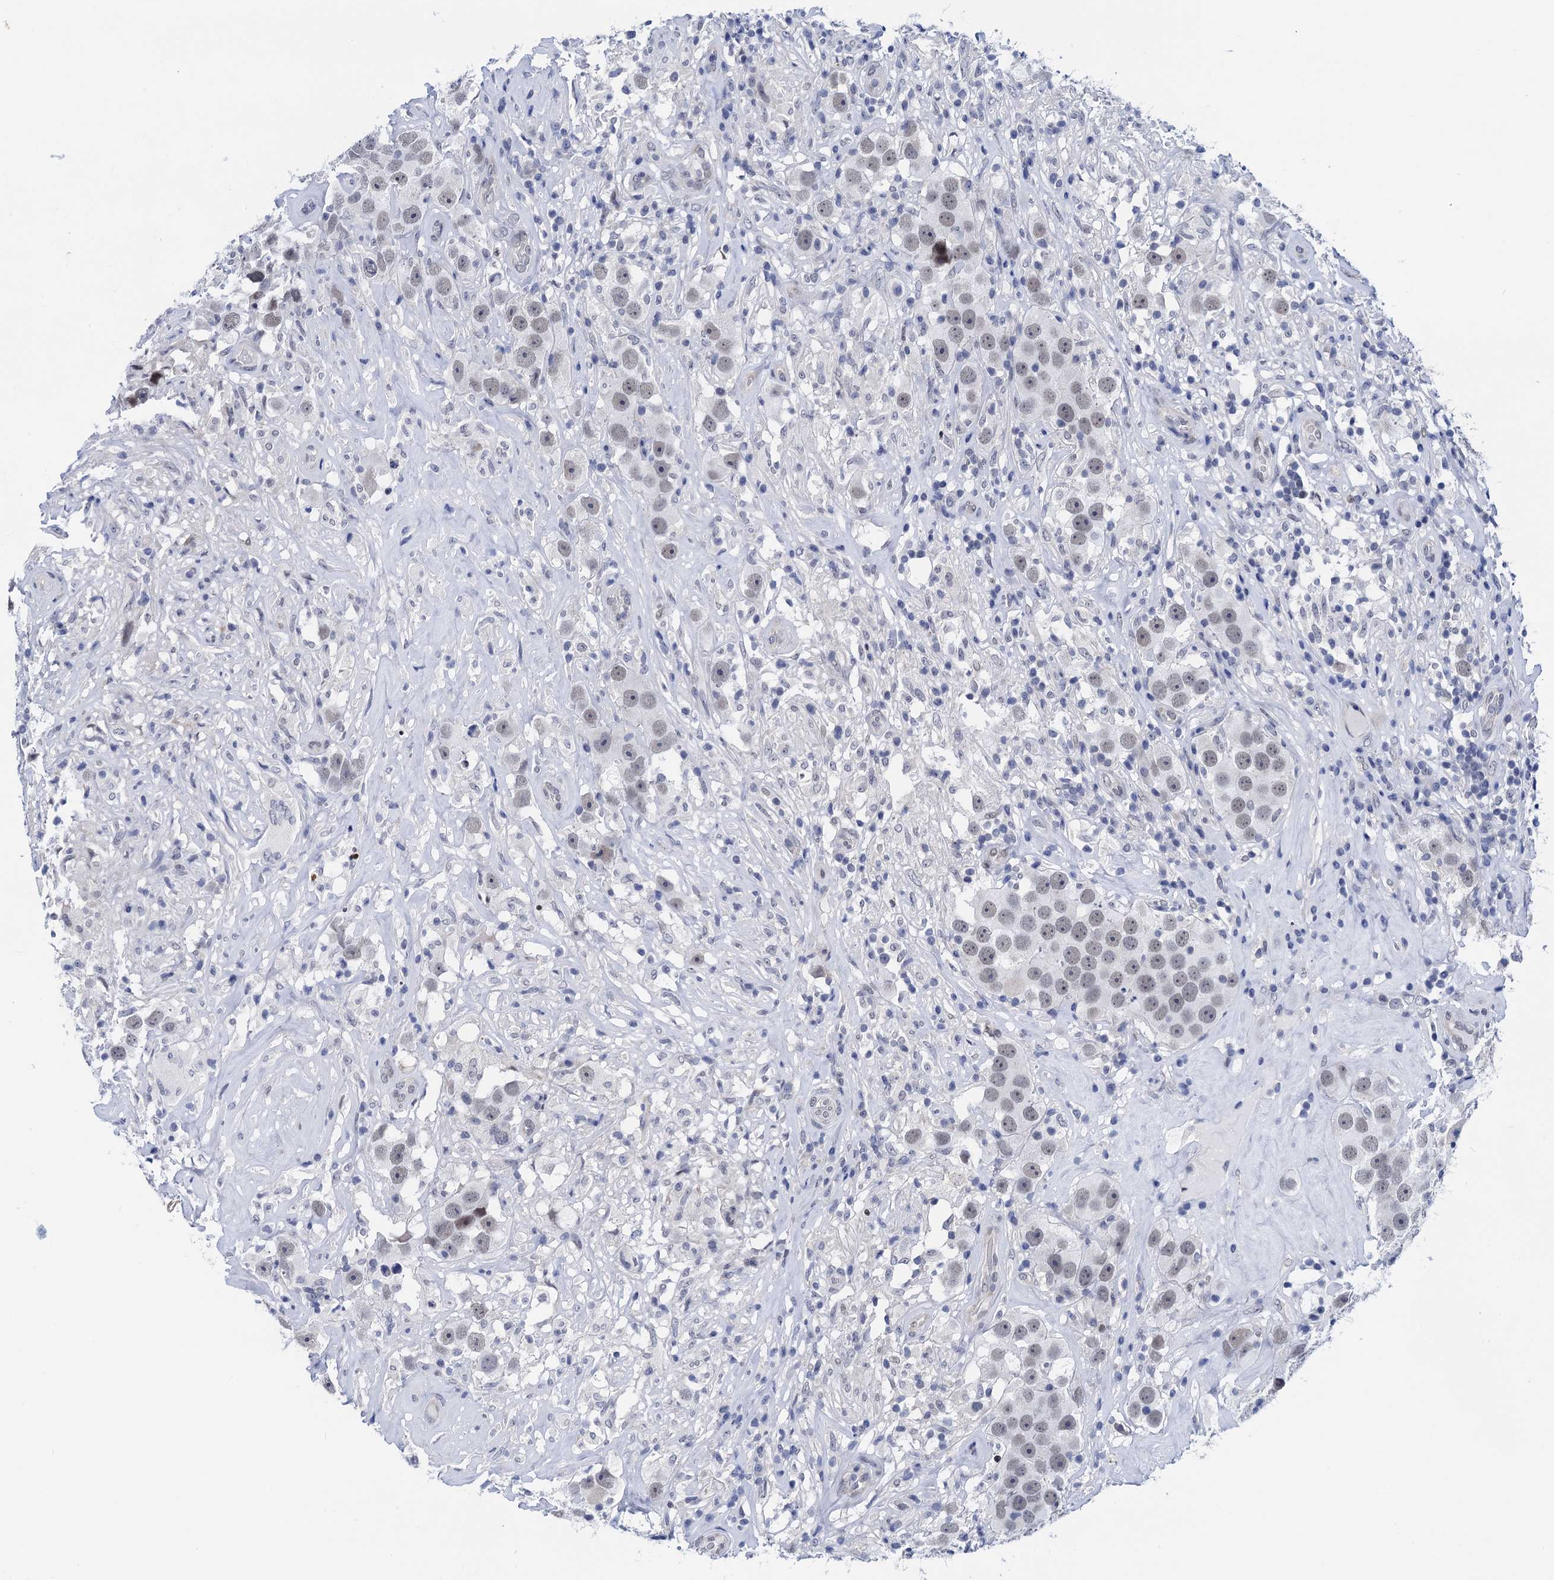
{"staining": {"intensity": "weak", "quantity": "<25%", "location": "nuclear"}, "tissue": "testis cancer", "cell_type": "Tumor cells", "image_type": "cancer", "snomed": [{"axis": "morphology", "description": "Seminoma, NOS"}, {"axis": "topography", "description": "Testis"}], "caption": "IHC of testis cancer reveals no positivity in tumor cells.", "gene": "C16orf87", "patient": {"sex": "male", "age": 49}}